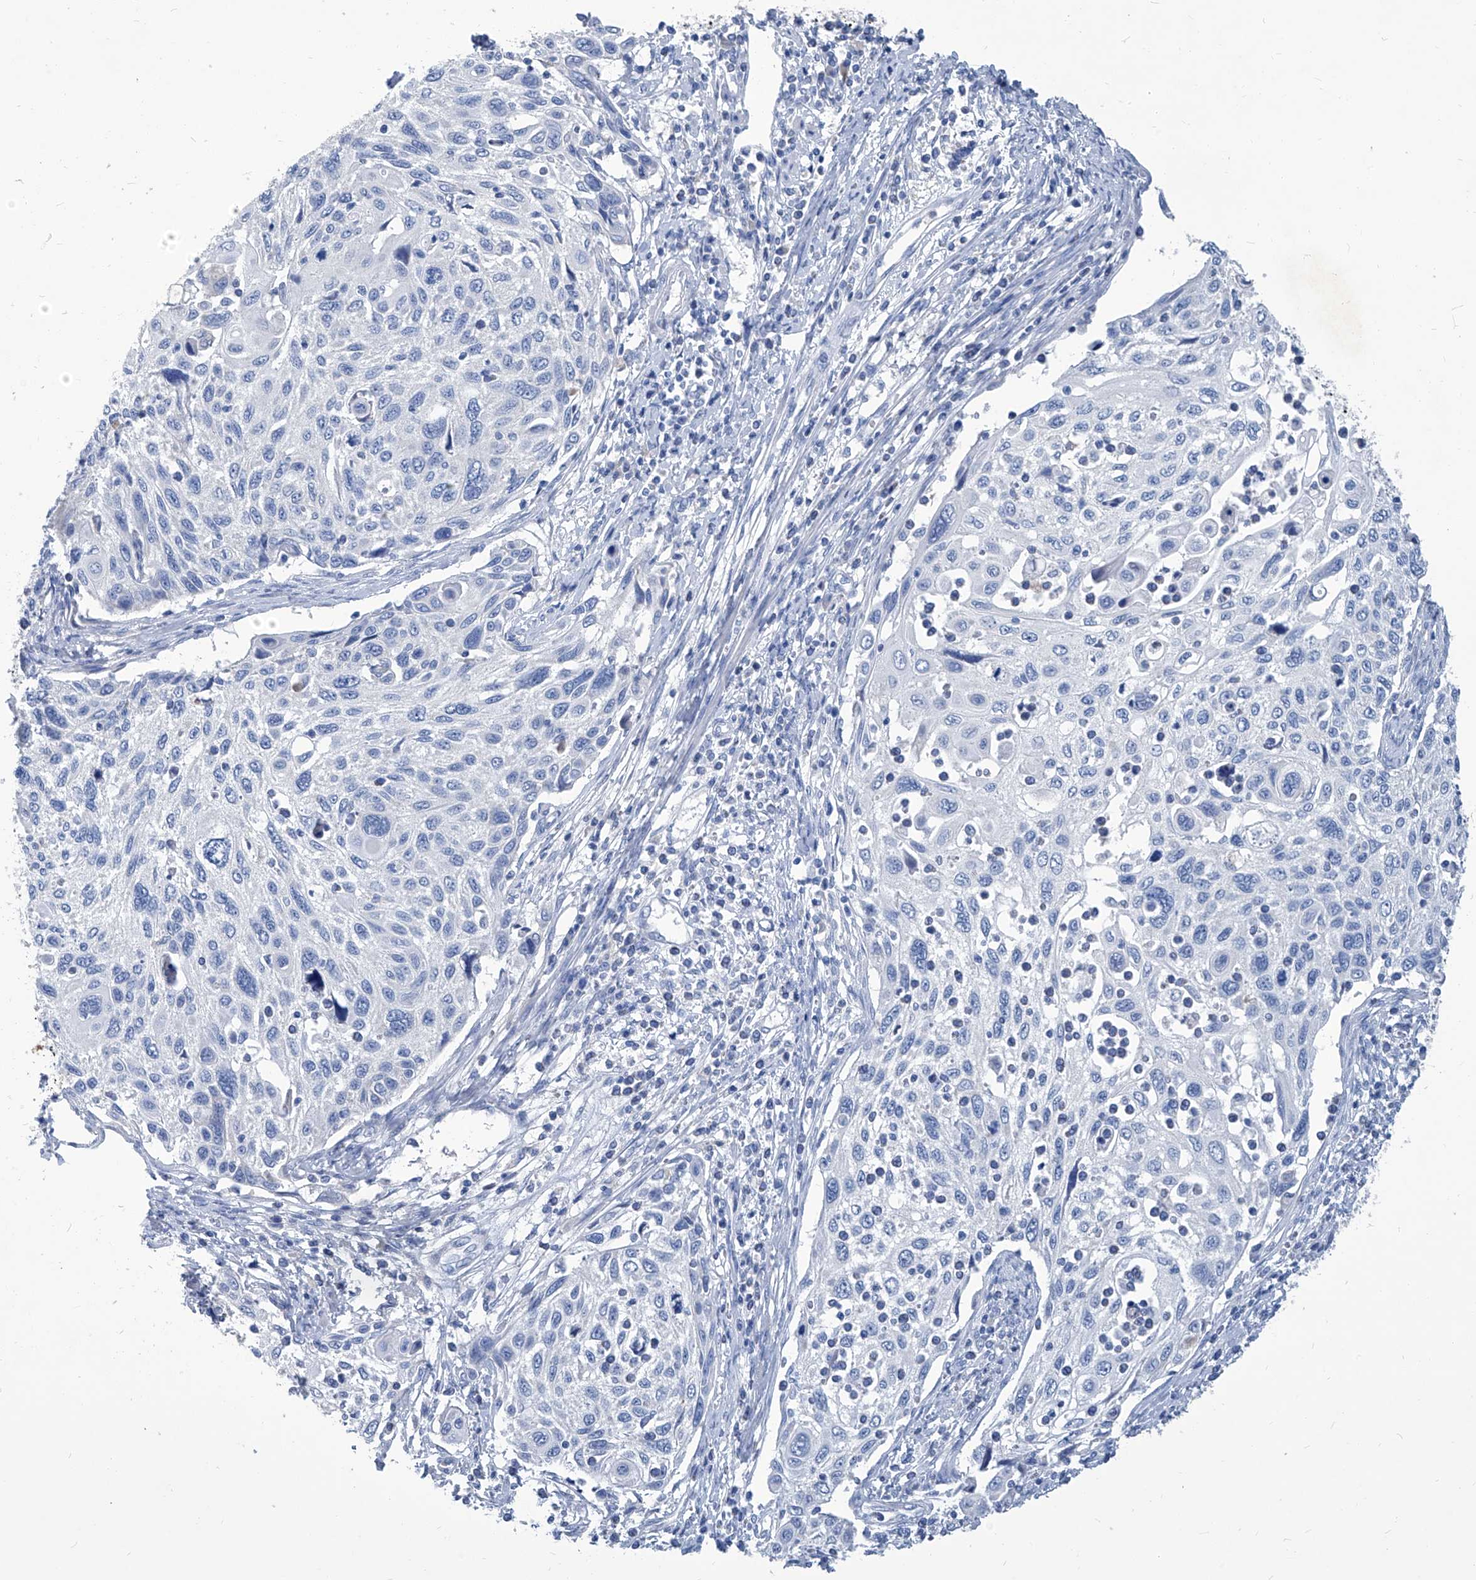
{"staining": {"intensity": "negative", "quantity": "none", "location": "none"}, "tissue": "cervical cancer", "cell_type": "Tumor cells", "image_type": "cancer", "snomed": [{"axis": "morphology", "description": "Squamous cell carcinoma, NOS"}, {"axis": "topography", "description": "Cervix"}], "caption": "This is a histopathology image of immunohistochemistry staining of cervical squamous cell carcinoma, which shows no staining in tumor cells.", "gene": "MTARC1", "patient": {"sex": "female", "age": 70}}